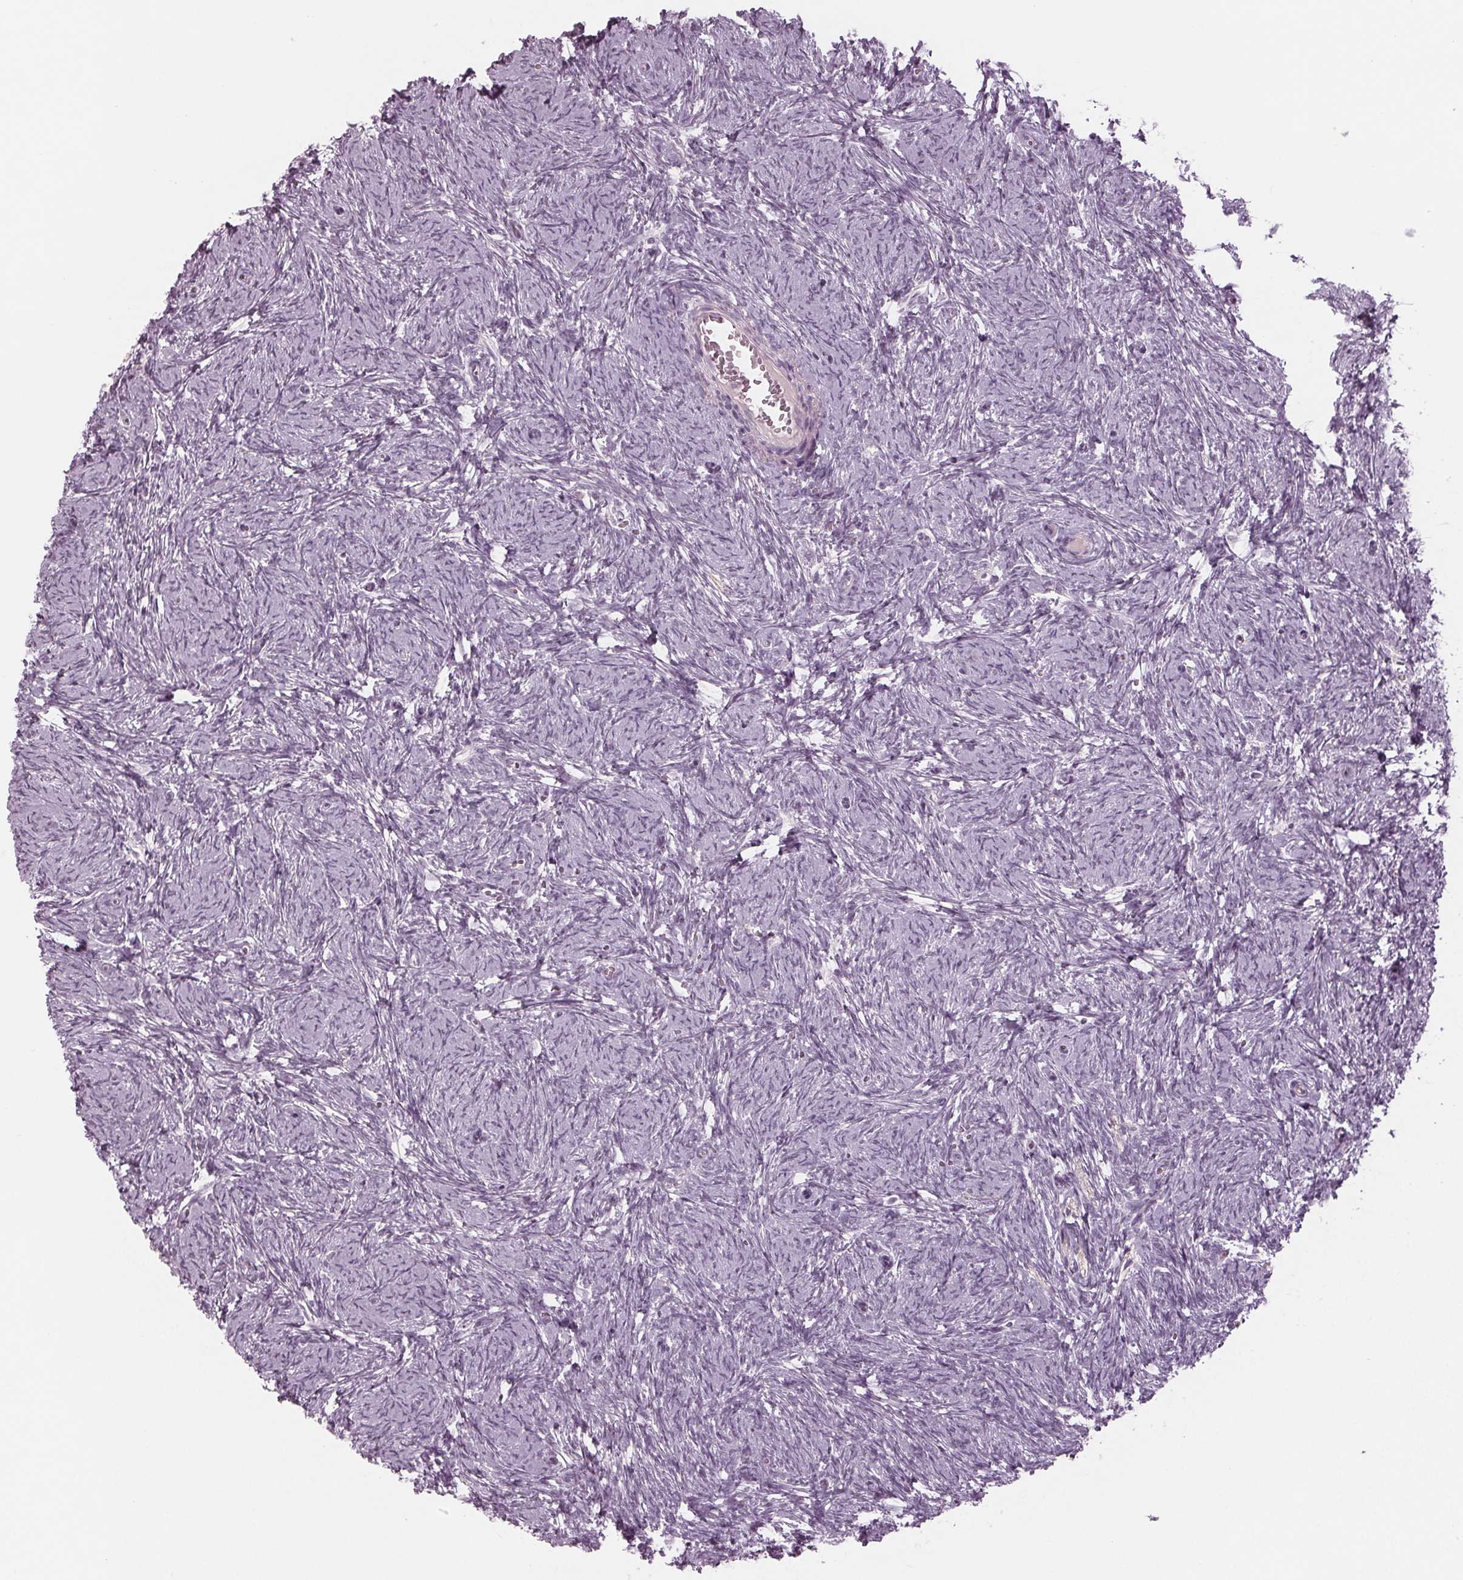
{"staining": {"intensity": "negative", "quantity": "none", "location": "none"}, "tissue": "ovary", "cell_type": "Follicle cells", "image_type": "normal", "snomed": [{"axis": "morphology", "description": "Normal tissue, NOS"}, {"axis": "topography", "description": "Ovary"}], "caption": "The immunohistochemistry (IHC) image has no significant staining in follicle cells of ovary.", "gene": "ADPRHL1", "patient": {"sex": "female", "age": 41}}